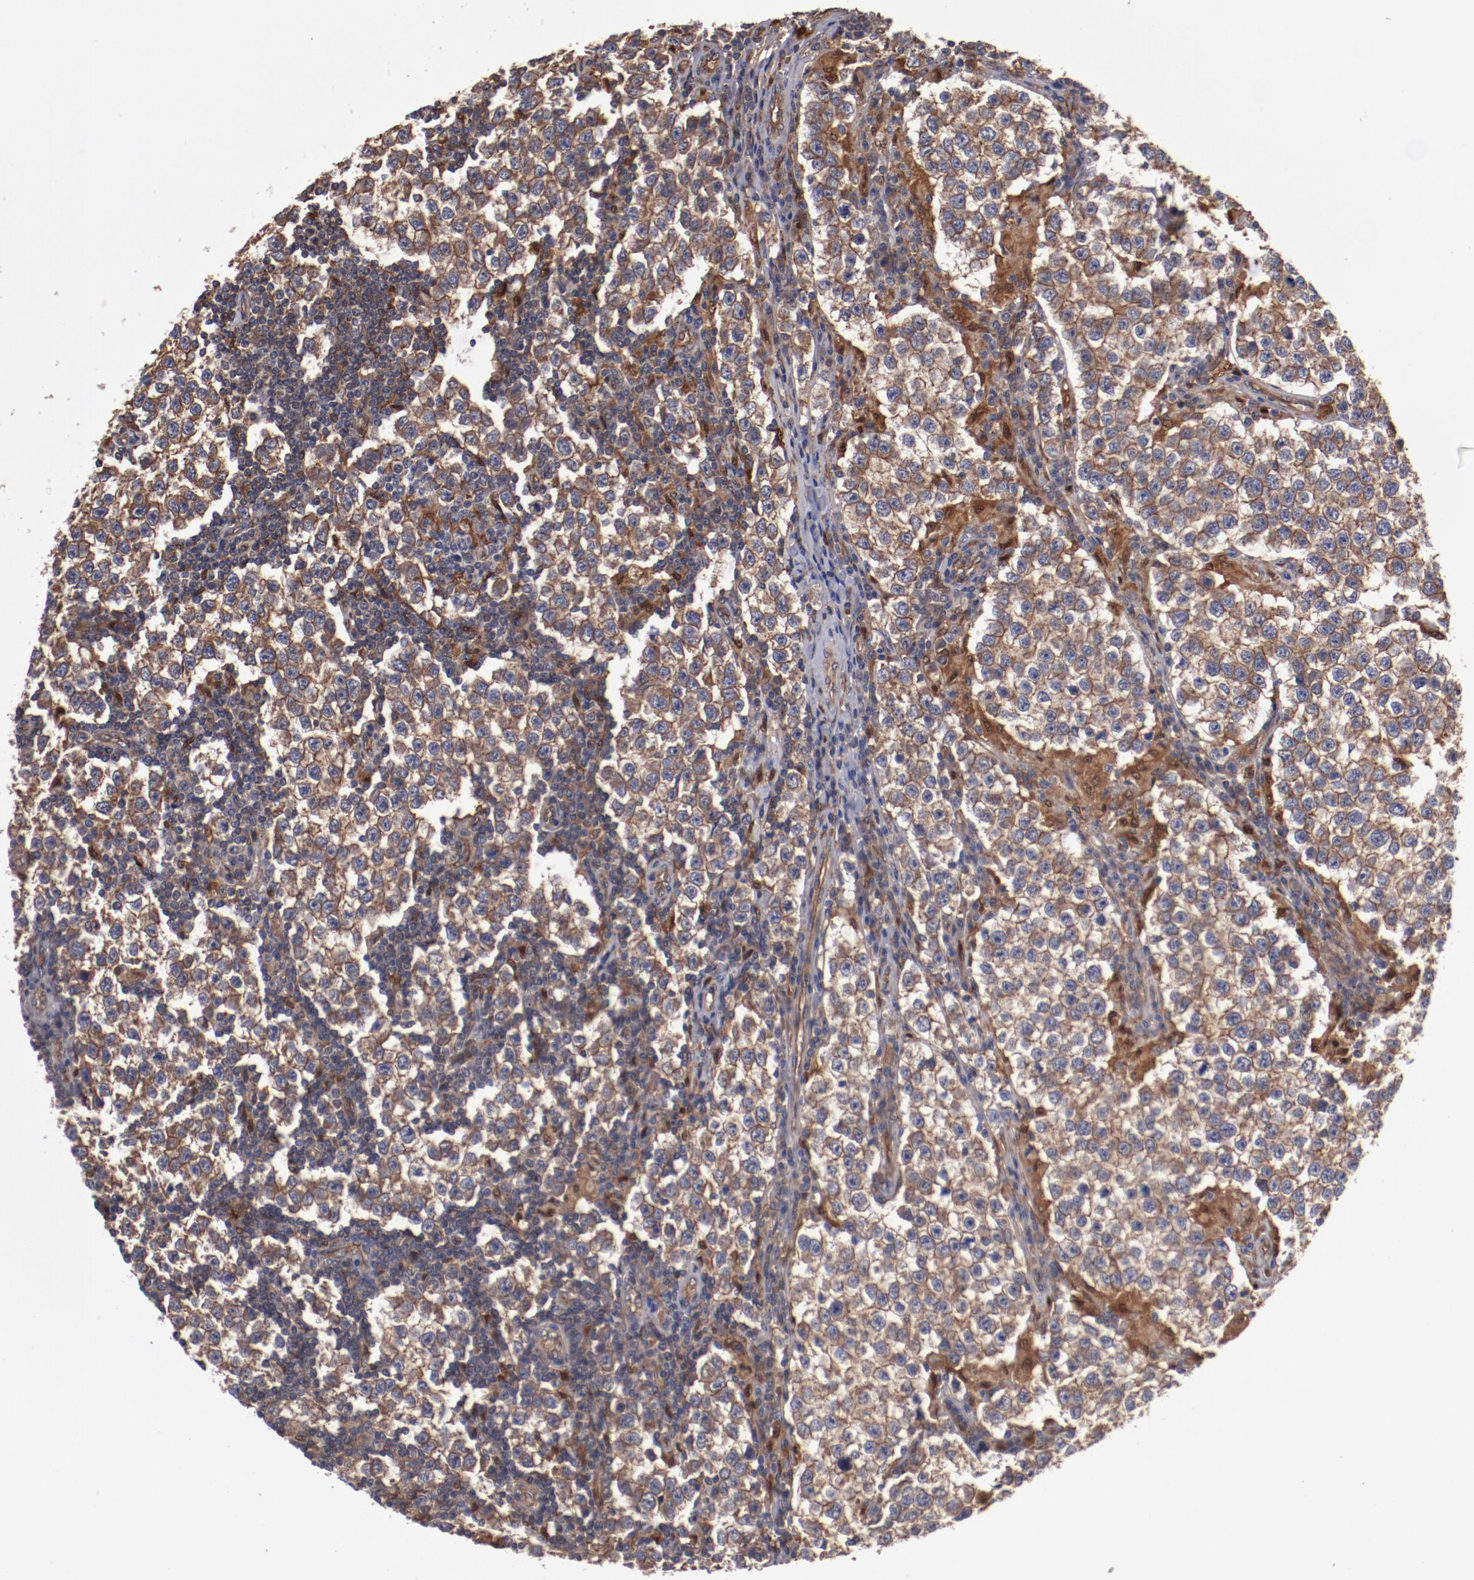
{"staining": {"intensity": "moderate", "quantity": ">75%", "location": "cytoplasmic/membranous"}, "tissue": "testis cancer", "cell_type": "Tumor cells", "image_type": "cancer", "snomed": [{"axis": "morphology", "description": "Seminoma, NOS"}, {"axis": "topography", "description": "Testis"}], "caption": "Immunohistochemistry (IHC) (DAB (3,3'-diaminobenzidine)) staining of human testis cancer exhibits moderate cytoplasmic/membranous protein expression in about >75% of tumor cells.", "gene": "DNAAF2", "patient": {"sex": "male", "age": 36}}